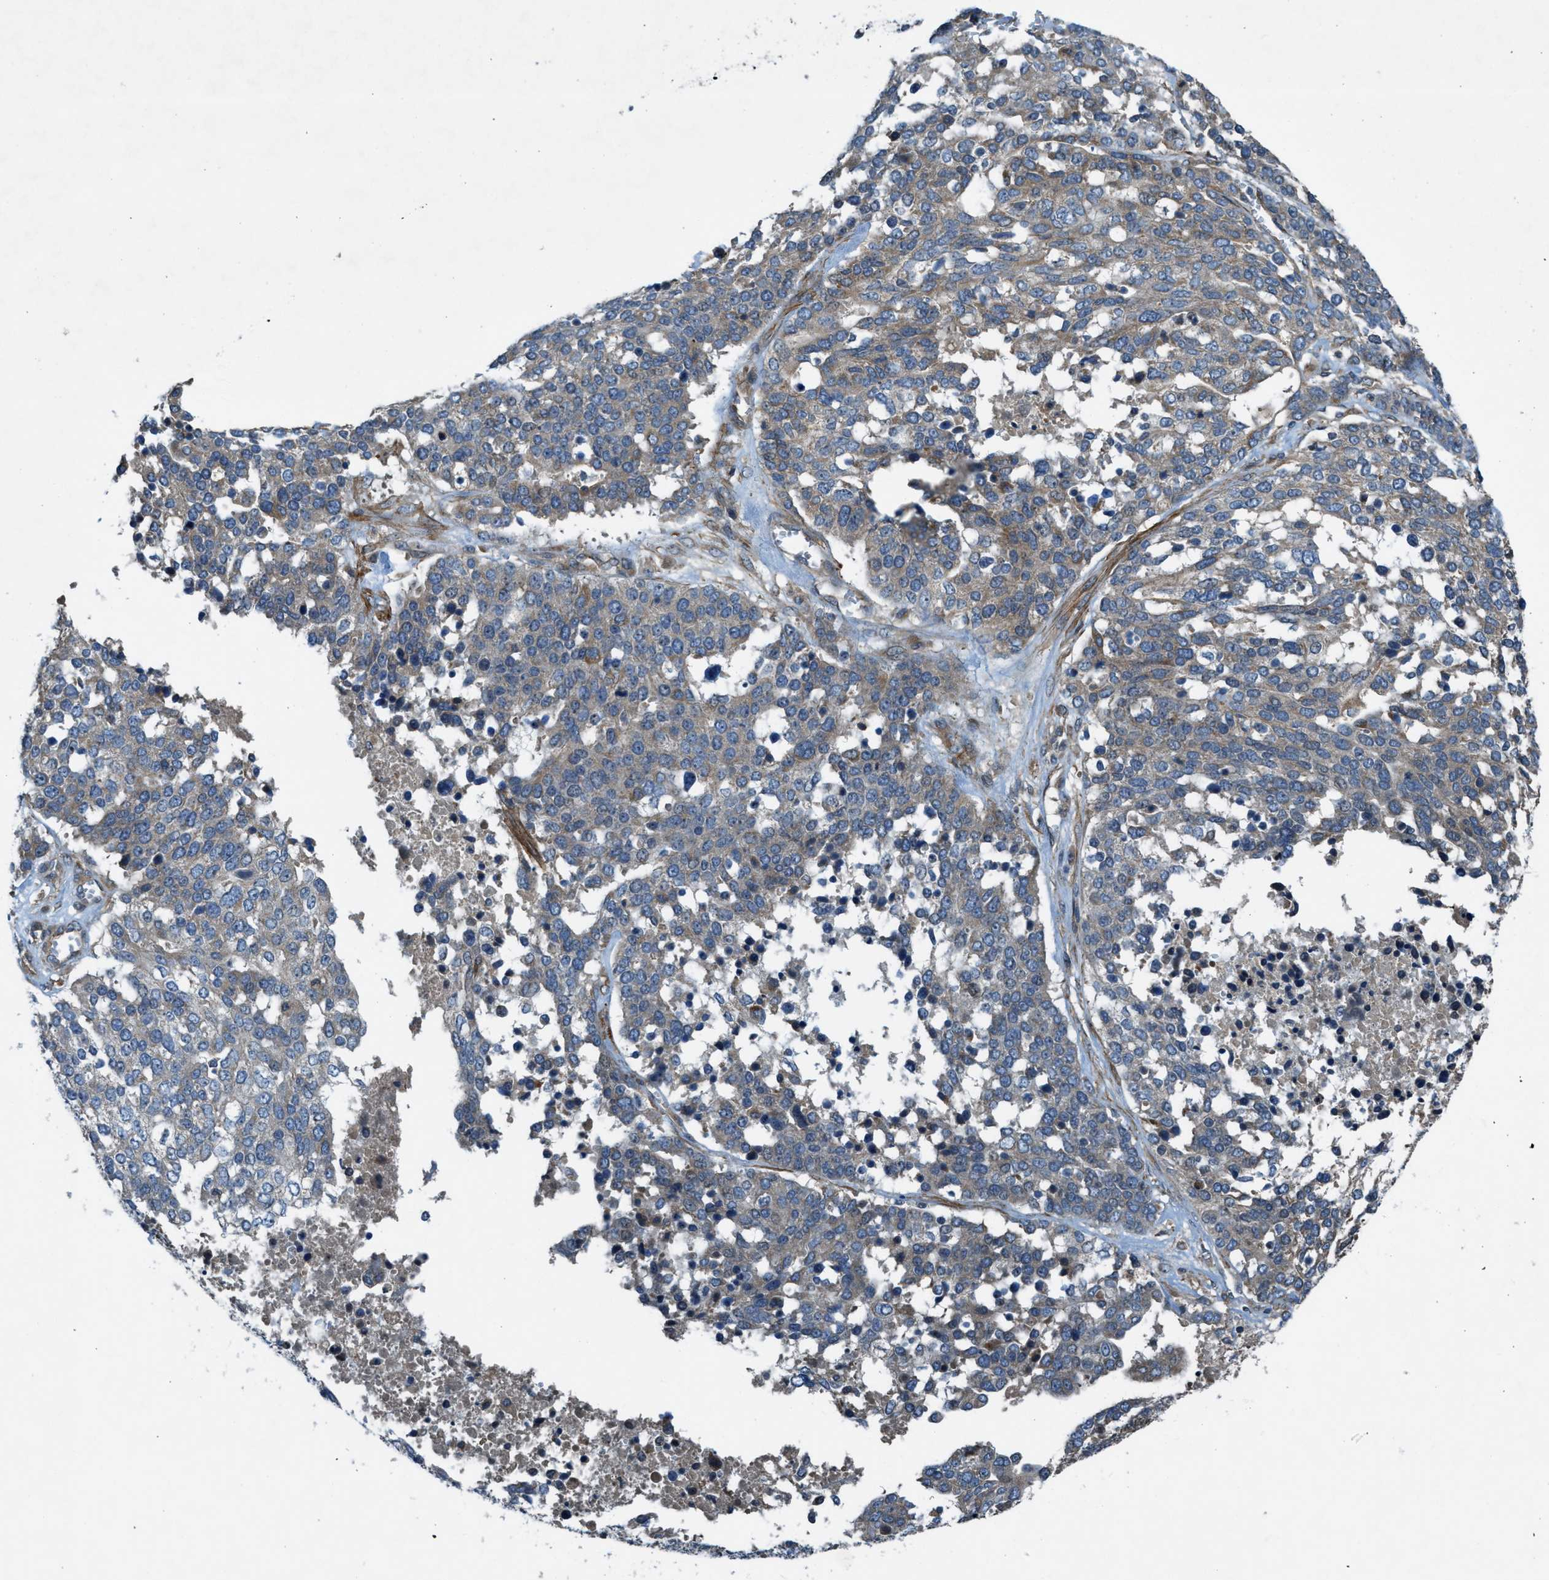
{"staining": {"intensity": "weak", "quantity": ">75%", "location": "cytoplasmic/membranous"}, "tissue": "ovarian cancer", "cell_type": "Tumor cells", "image_type": "cancer", "snomed": [{"axis": "morphology", "description": "Cystadenocarcinoma, serous, NOS"}, {"axis": "topography", "description": "Ovary"}], "caption": "Ovarian cancer was stained to show a protein in brown. There is low levels of weak cytoplasmic/membranous staining in about >75% of tumor cells. (Brightfield microscopy of DAB IHC at high magnification).", "gene": "VEZT", "patient": {"sex": "female", "age": 44}}